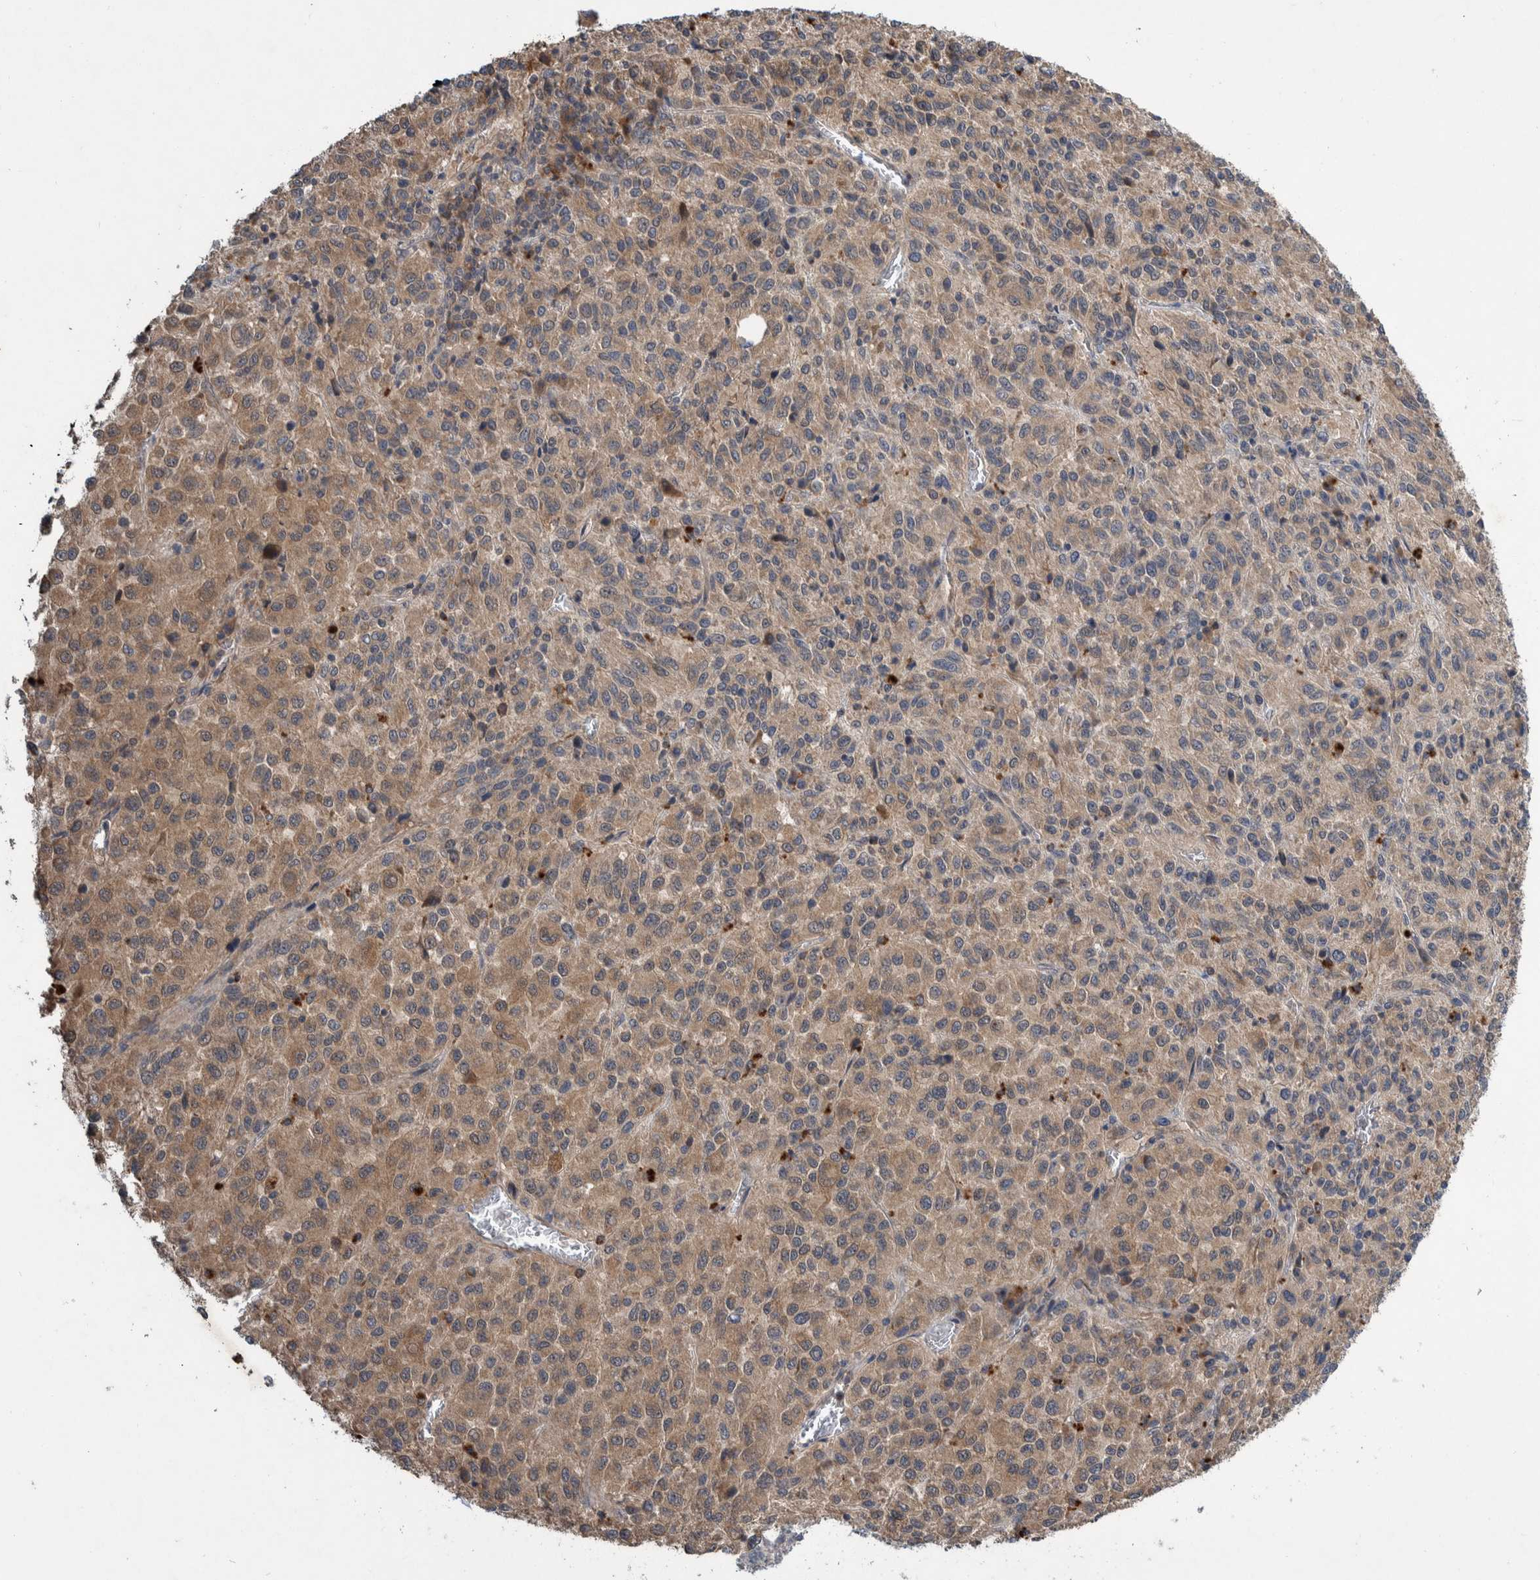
{"staining": {"intensity": "weak", "quantity": ">75%", "location": "cytoplasmic/membranous"}, "tissue": "melanoma", "cell_type": "Tumor cells", "image_type": "cancer", "snomed": [{"axis": "morphology", "description": "Malignant melanoma, Metastatic site"}, {"axis": "topography", "description": "Lung"}], "caption": "Tumor cells reveal weak cytoplasmic/membranous staining in approximately >75% of cells in malignant melanoma (metastatic site).", "gene": "PLPBP", "patient": {"sex": "male", "age": 64}}